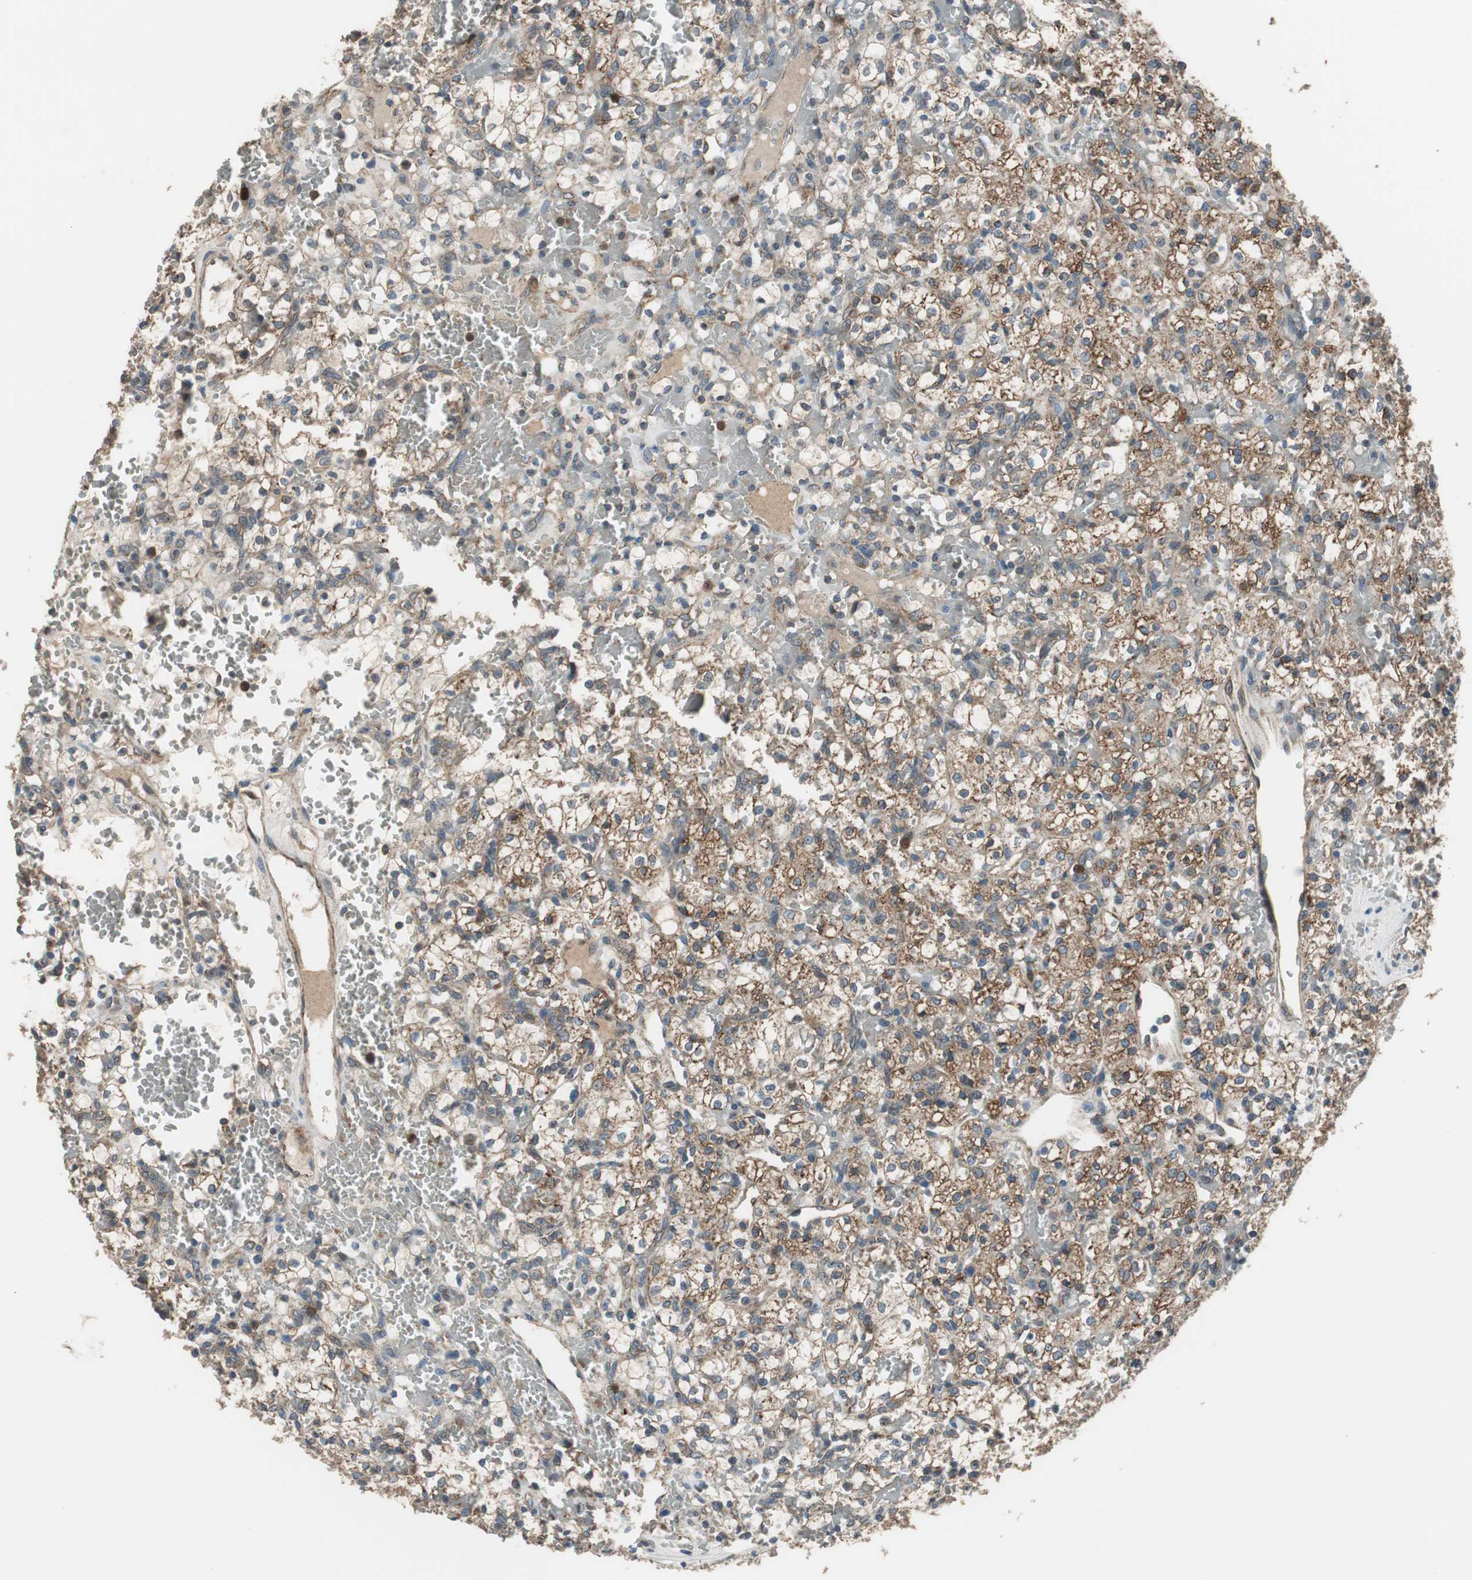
{"staining": {"intensity": "moderate", "quantity": "25%-75%", "location": "cytoplasmic/membranous,nuclear"}, "tissue": "renal cancer", "cell_type": "Tumor cells", "image_type": "cancer", "snomed": [{"axis": "morphology", "description": "Adenocarcinoma, NOS"}, {"axis": "topography", "description": "Kidney"}], "caption": "Adenocarcinoma (renal) tissue demonstrates moderate cytoplasmic/membranous and nuclear staining in approximately 25%-75% of tumor cells, visualized by immunohistochemistry.", "gene": "PI4KB", "patient": {"sex": "female", "age": 60}}